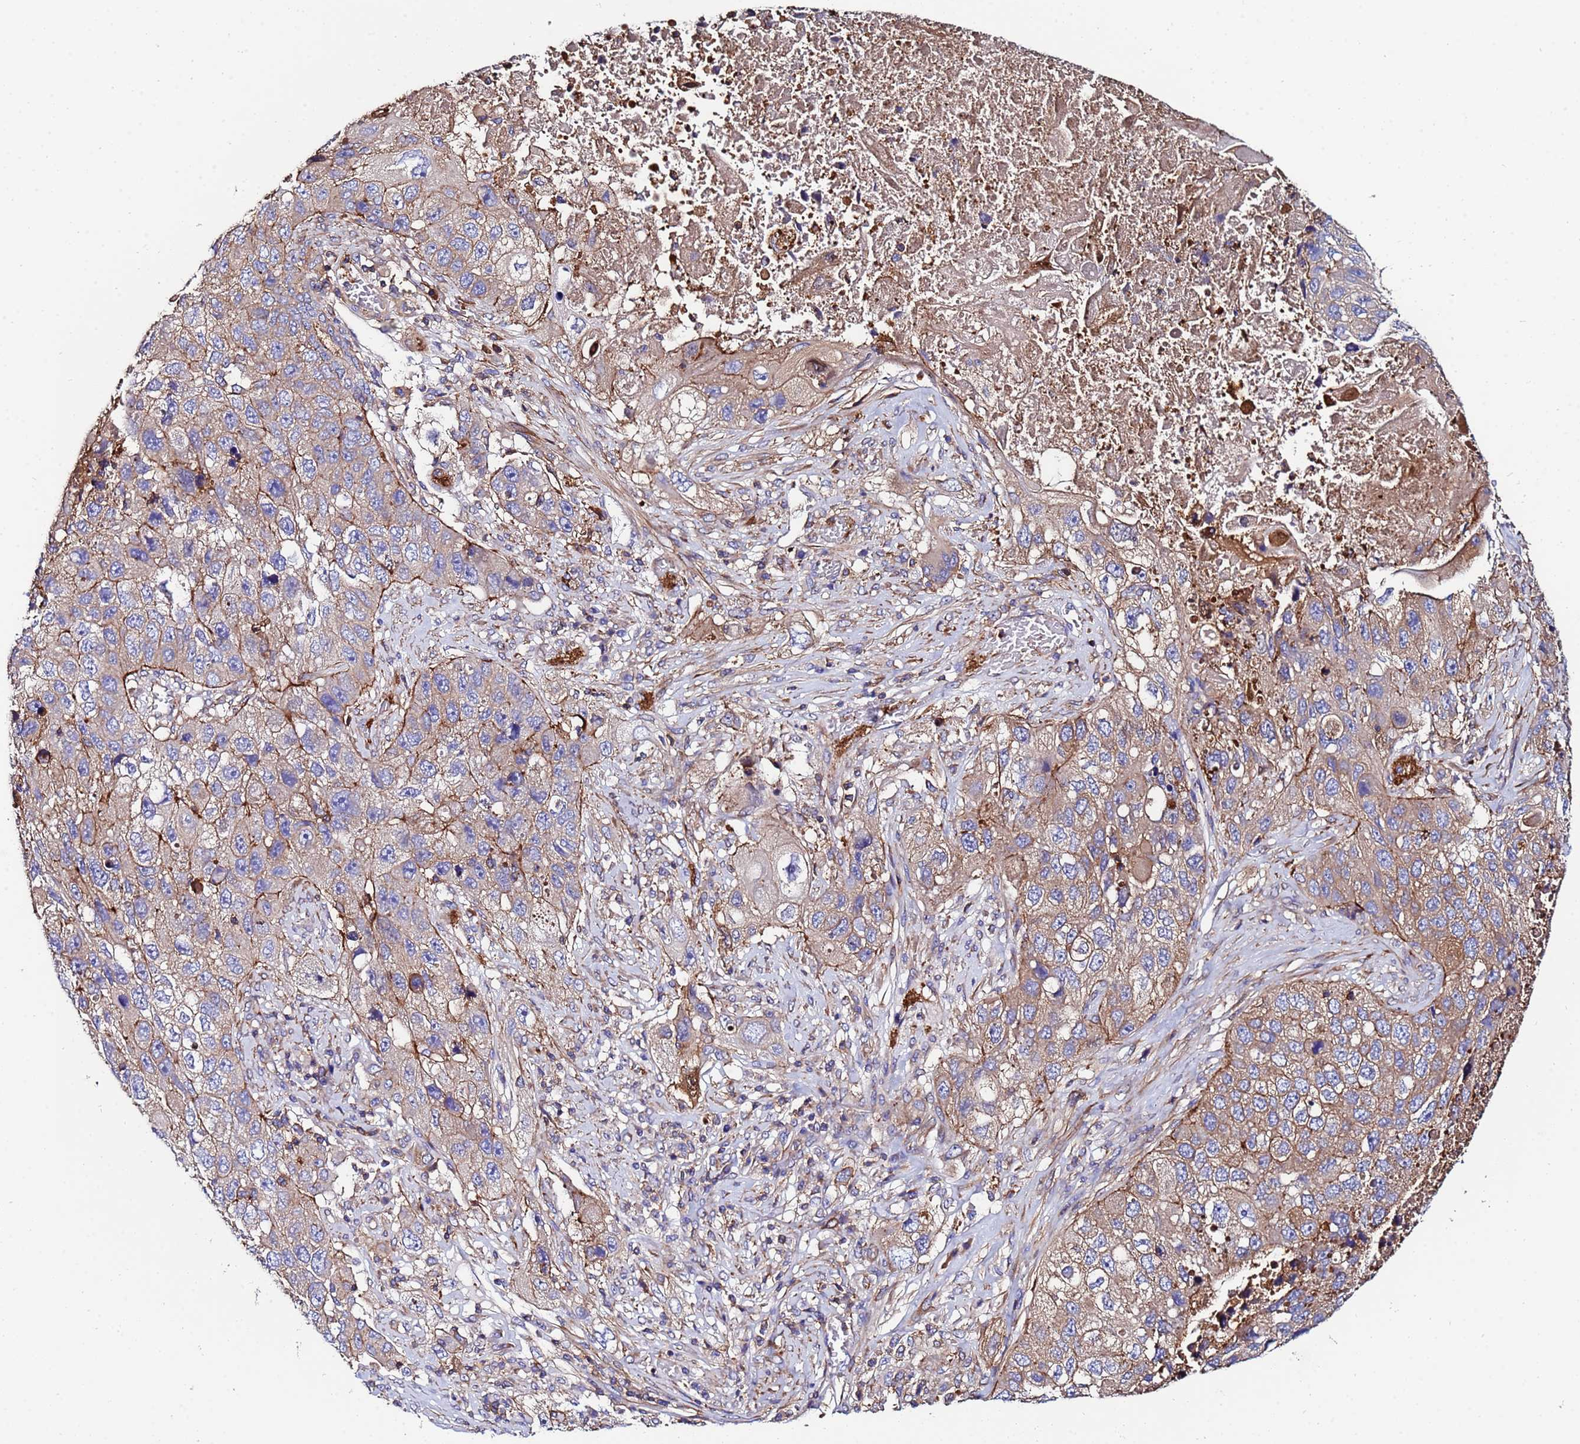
{"staining": {"intensity": "weak", "quantity": "25%-75%", "location": "cytoplasmic/membranous"}, "tissue": "lung cancer", "cell_type": "Tumor cells", "image_type": "cancer", "snomed": [{"axis": "morphology", "description": "Squamous cell carcinoma, NOS"}, {"axis": "topography", "description": "Lung"}], "caption": "About 25%-75% of tumor cells in lung squamous cell carcinoma show weak cytoplasmic/membranous protein expression as visualized by brown immunohistochemical staining.", "gene": "POTEE", "patient": {"sex": "male", "age": 61}}